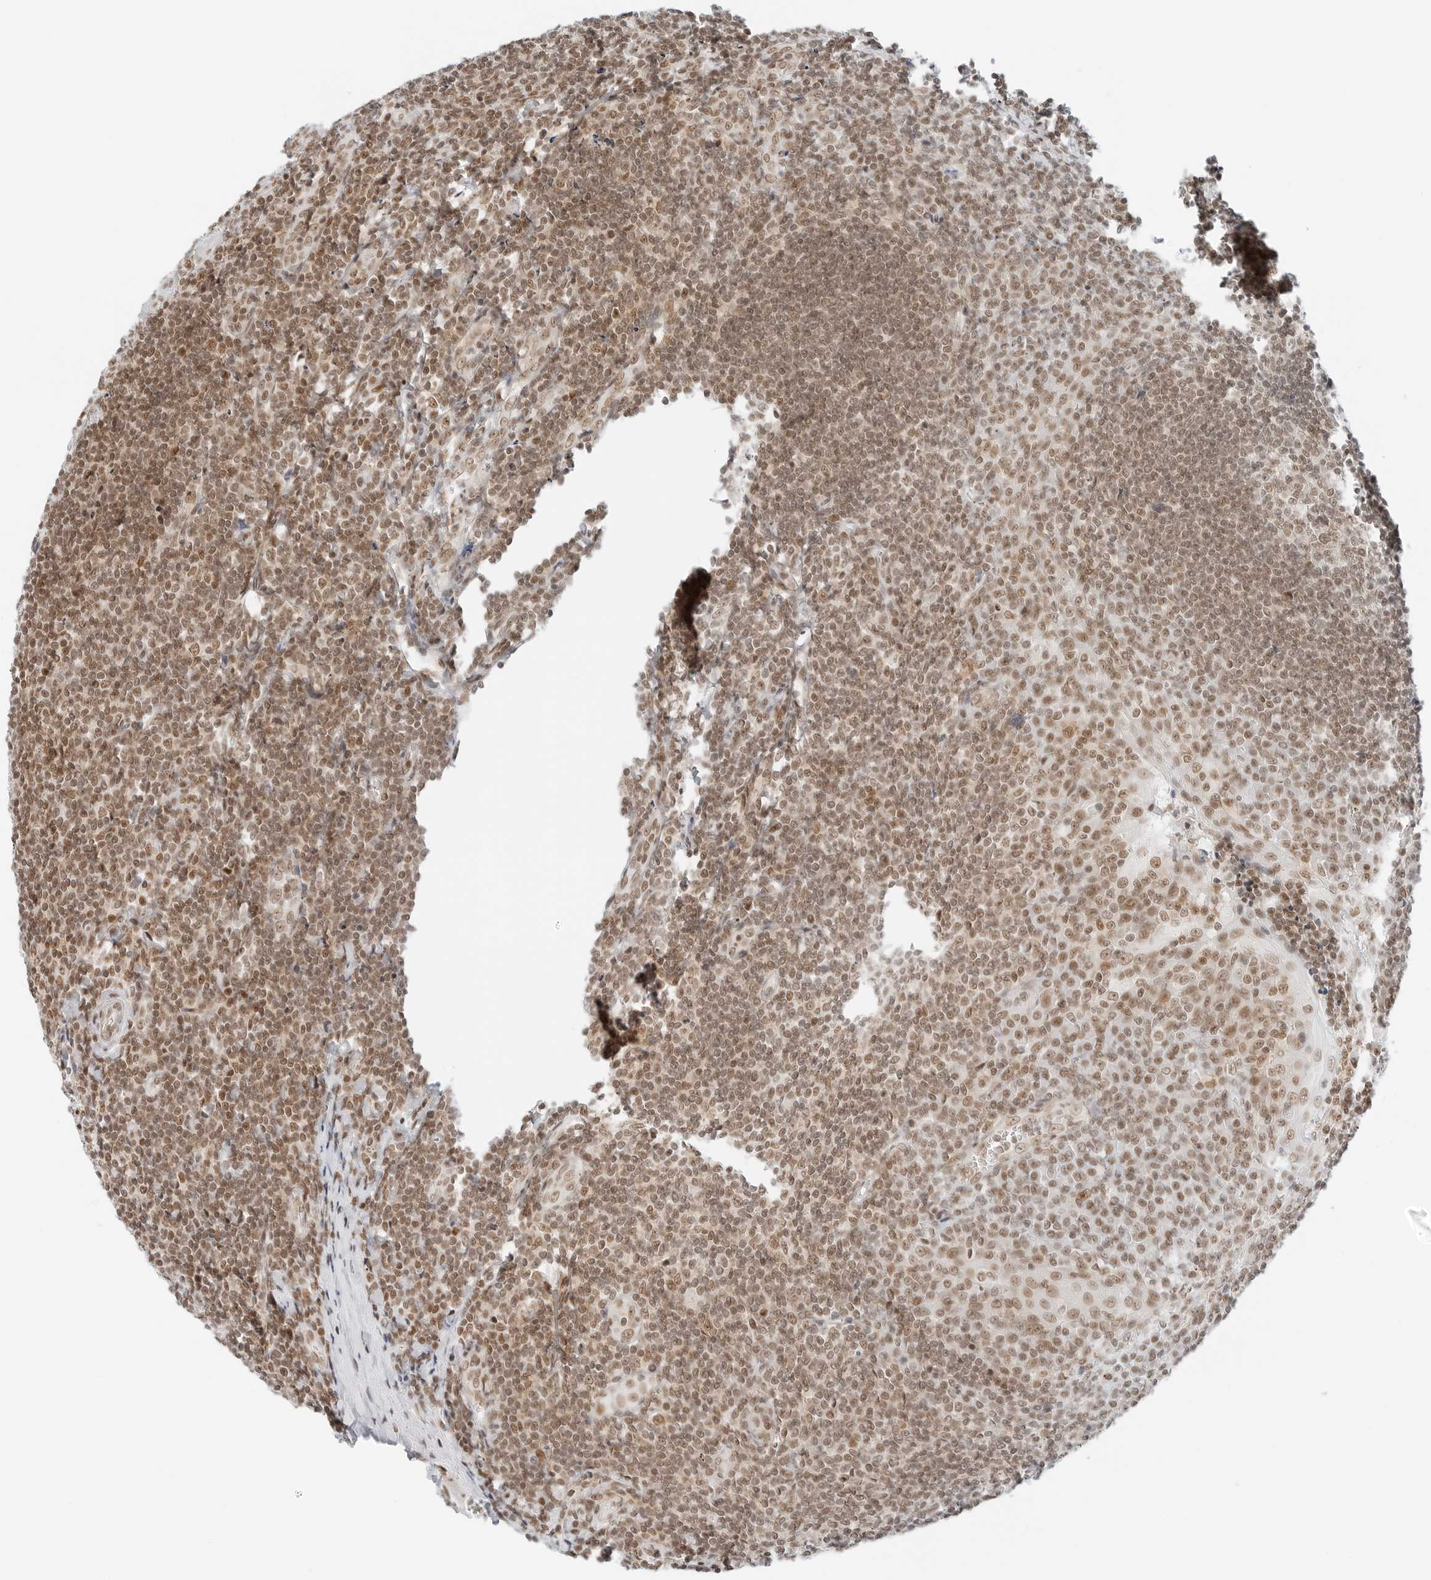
{"staining": {"intensity": "moderate", "quantity": ">75%", "location": "nuclear"}, "tissue": "tonsil", "cell_type": "Germinal center cells", "image_type": "normal", "snomed": [{"axis": "morphology", "description": "Normal tissue, NOS"}, {"axis": "topography", "description": "Tonsil"}], "caption": "The histopathology image displays immunohistochemical staining of benign tonsil. There is moderate nuclear staining is appreciated in approximately >75% of germinal center cells.", "gene": "CRTC2", "patient": {"sex": "male", "age": 27}}